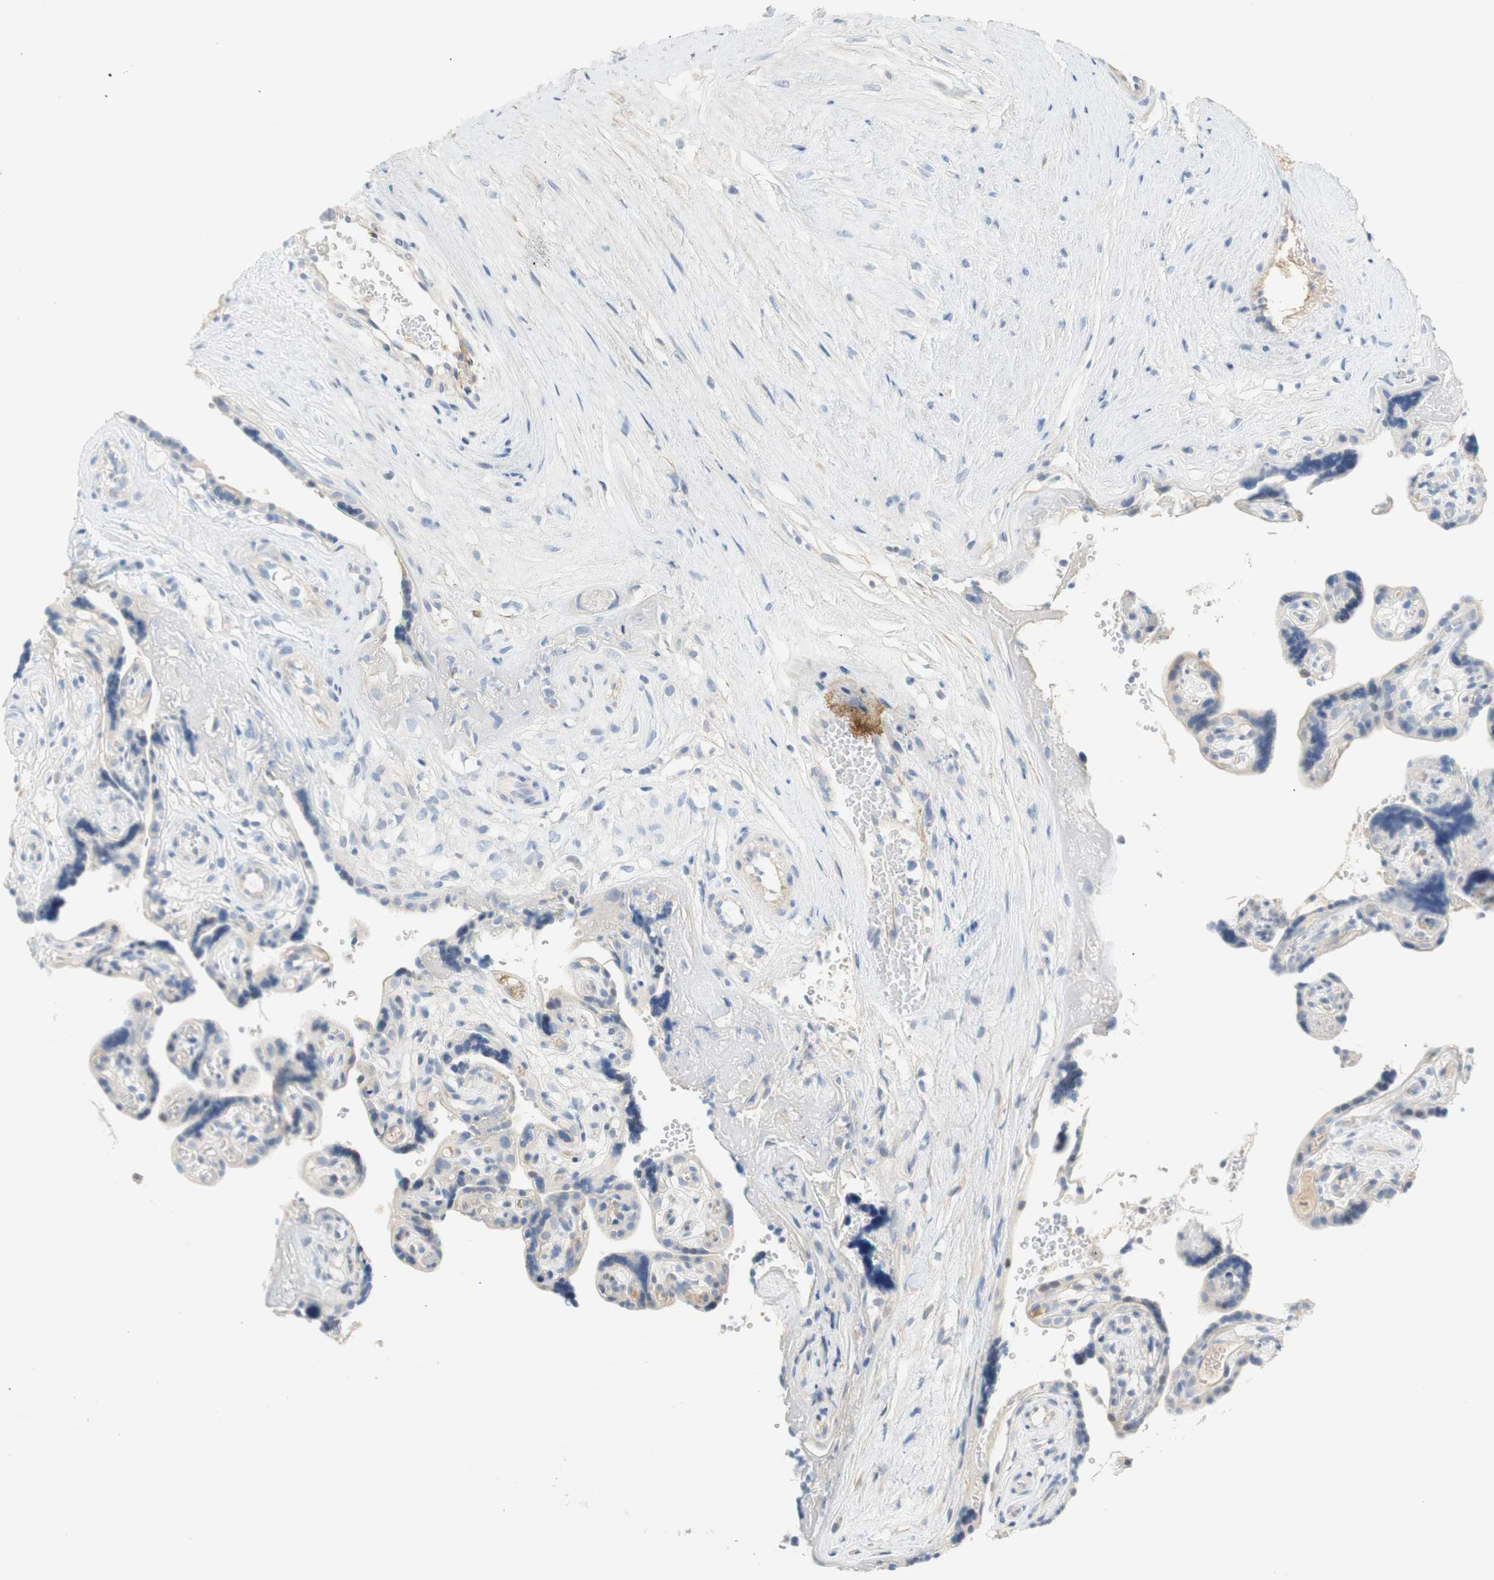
{"staining": {"intensity": "negative", "quantity": "none", "location": "none"}, "tissue": "placenta", "cell_type": "Decidual cells", "image_type": "normal", "snomed": [{"axis": "morphology", "description": "Normal tissue, NOS"}, {"axis": "topography", "description": "Placenta"}], "caption": "DAB (3,3'-diaminobenzidine) immunohistochemical staining of unremarkable human placenta exhibits no significant expression in decidual cells.", "gene": "CCM2L", "patient": {"sex": "female", "age": 30}}